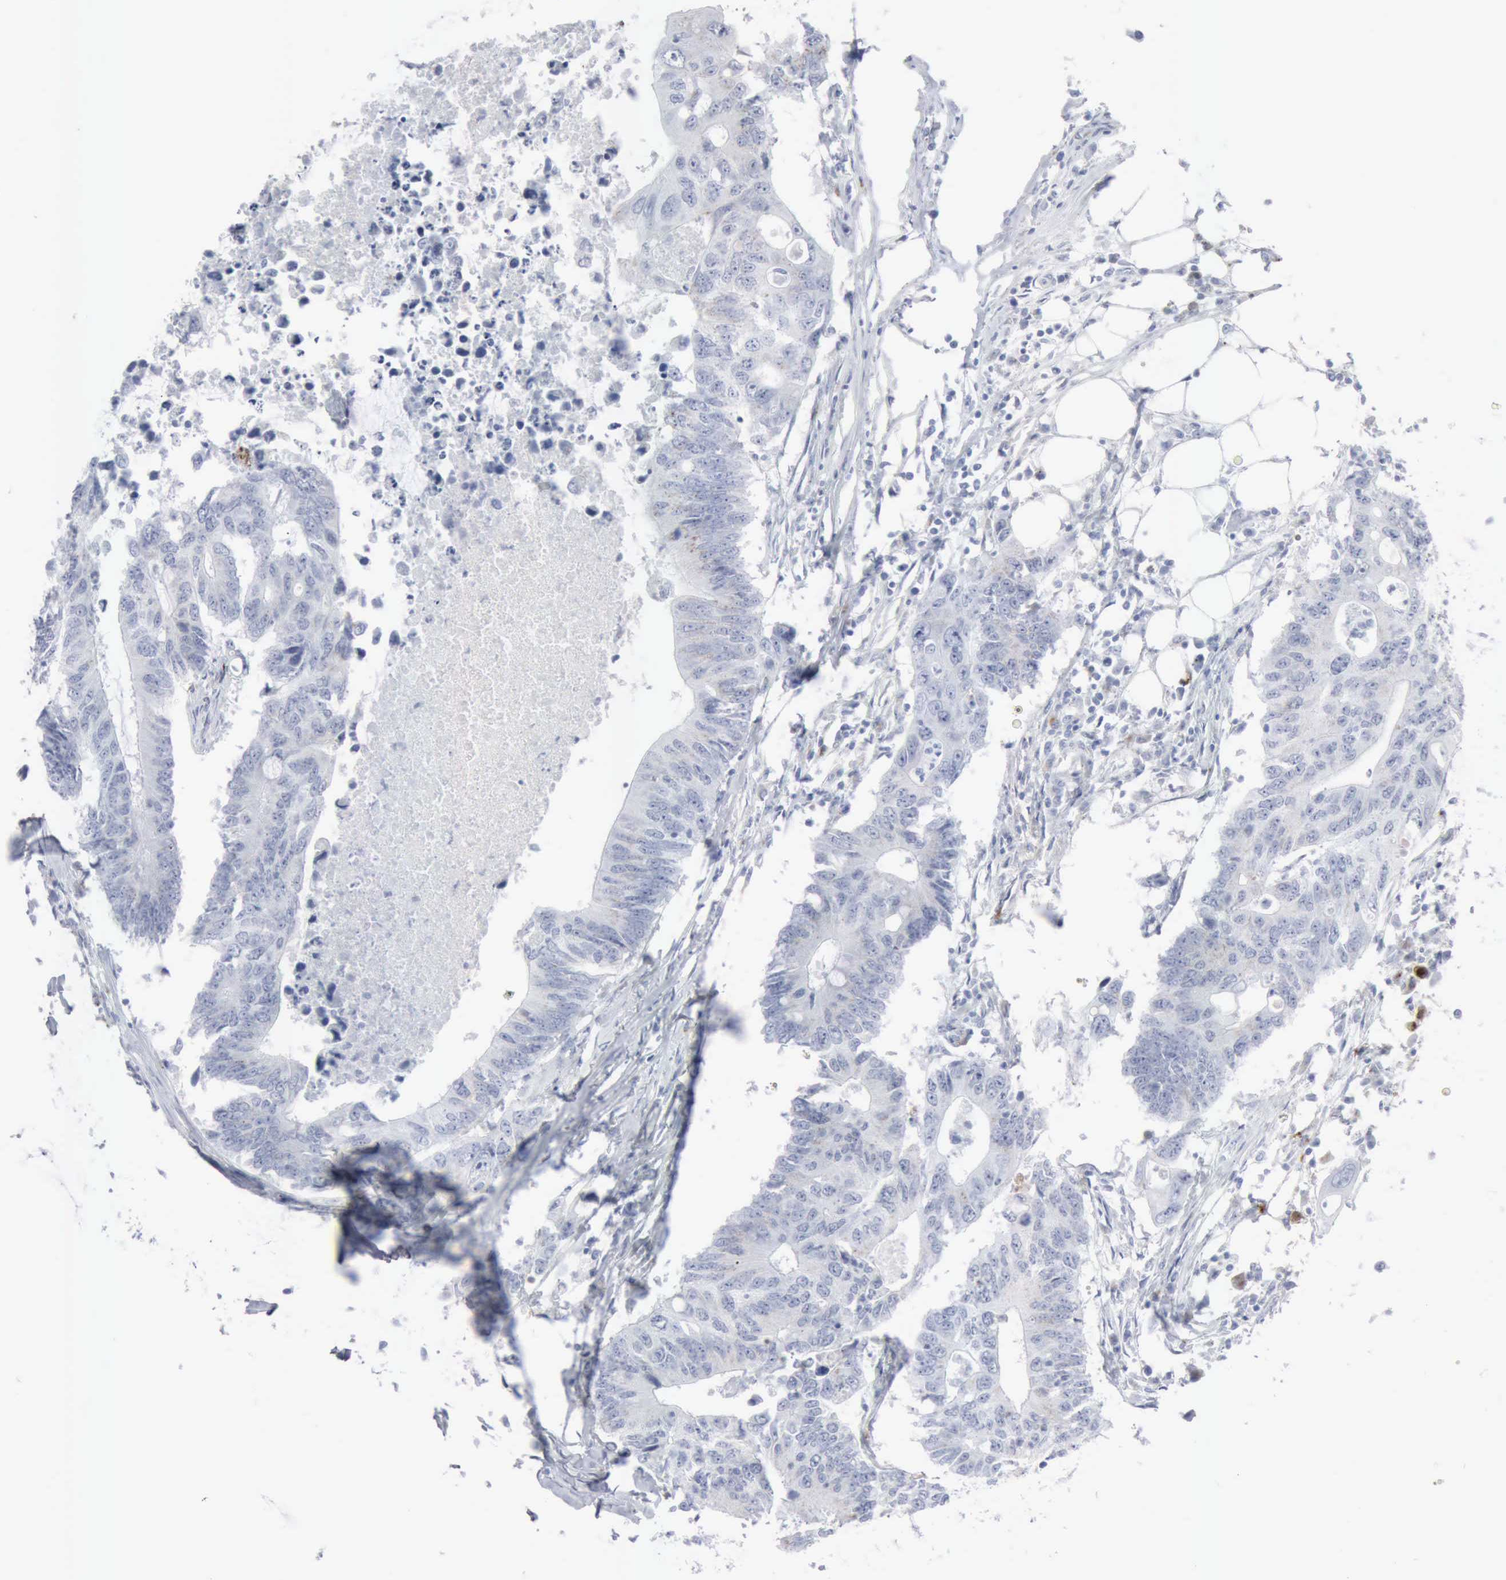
{"staining": {"intensity": "weak", "quantity": "<25%", "location": "cytoplasmic/membranous"}, "tissue": "colorectal cancer", "cell_type": "Tumor cells", "image_type": "cancer", "snomed": [{"axis": "morphology", "description": "Adenocarcinoma, NOS"}, {"axis": "topography", "description": "Colon"}], "caption": "Immunohistochemical staining of colorectal adenocarcinoma demonstrates no significant expression in tumor cells. (Stains: DAB (3,3'-diaminobenzidine) immunohistochemistry (IHC) with hematoxylin counter stain, Microscopy: brightfield microscopy at high magnification).", "gene": "GLA", "patient": {"sex": "male", "age": 71}}